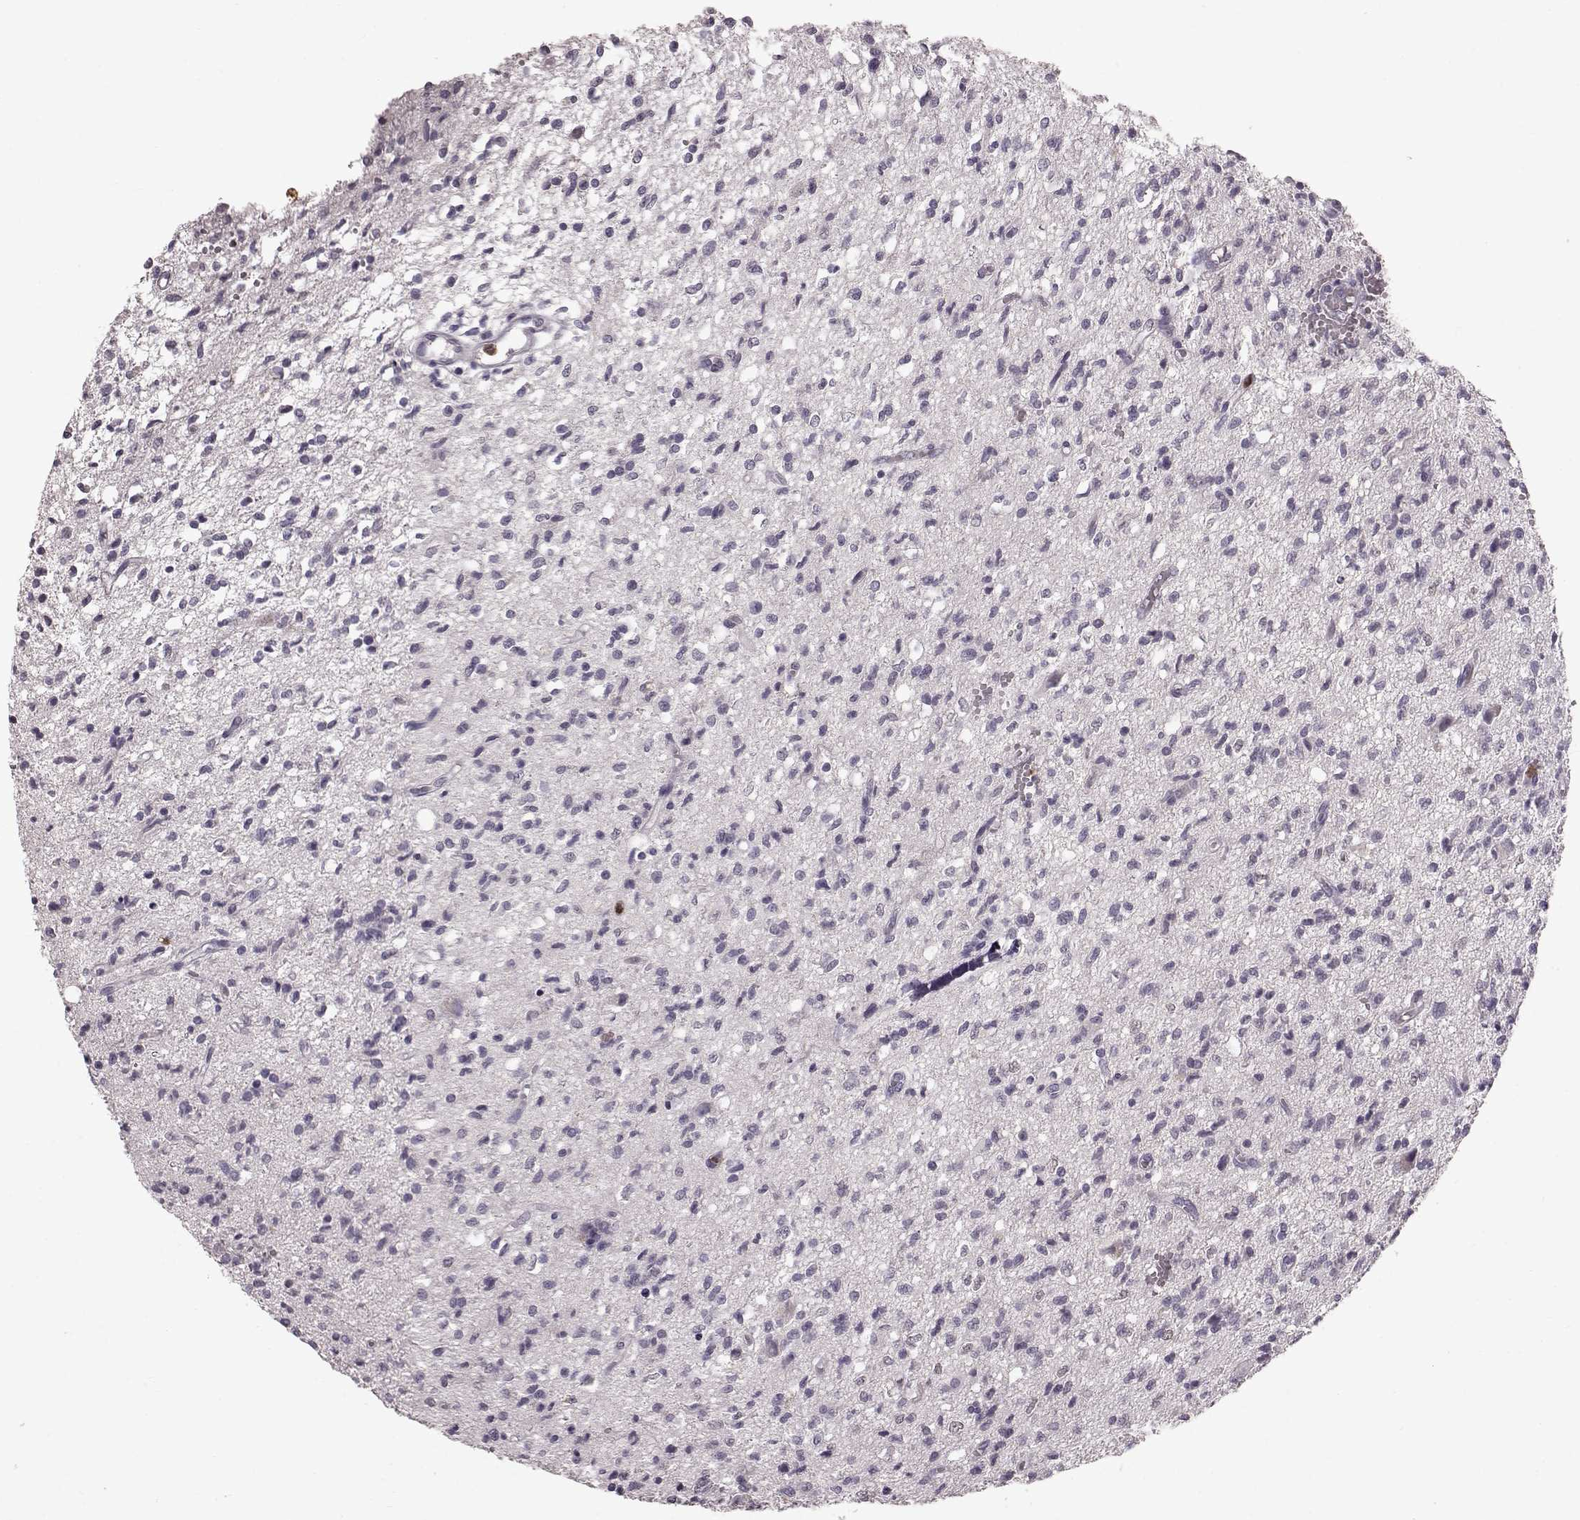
{"staining": {"intensity": "negative", "quantity": "none", "location": "none"}, "tissue": "glioma", "cell_type": "Tumor cells", "image_type": "cancer", "snomed": [{"axis": "morphology", "description": "Glioma, malignant, Low grade"}, {"axis": "topography", "description": "Brain"}], "caption": "Tumor cells are negative for protein expression in human malignant glioma (low-grade).", "gene": "FUT4", "patient": {"sex": "male", "age": 64}}